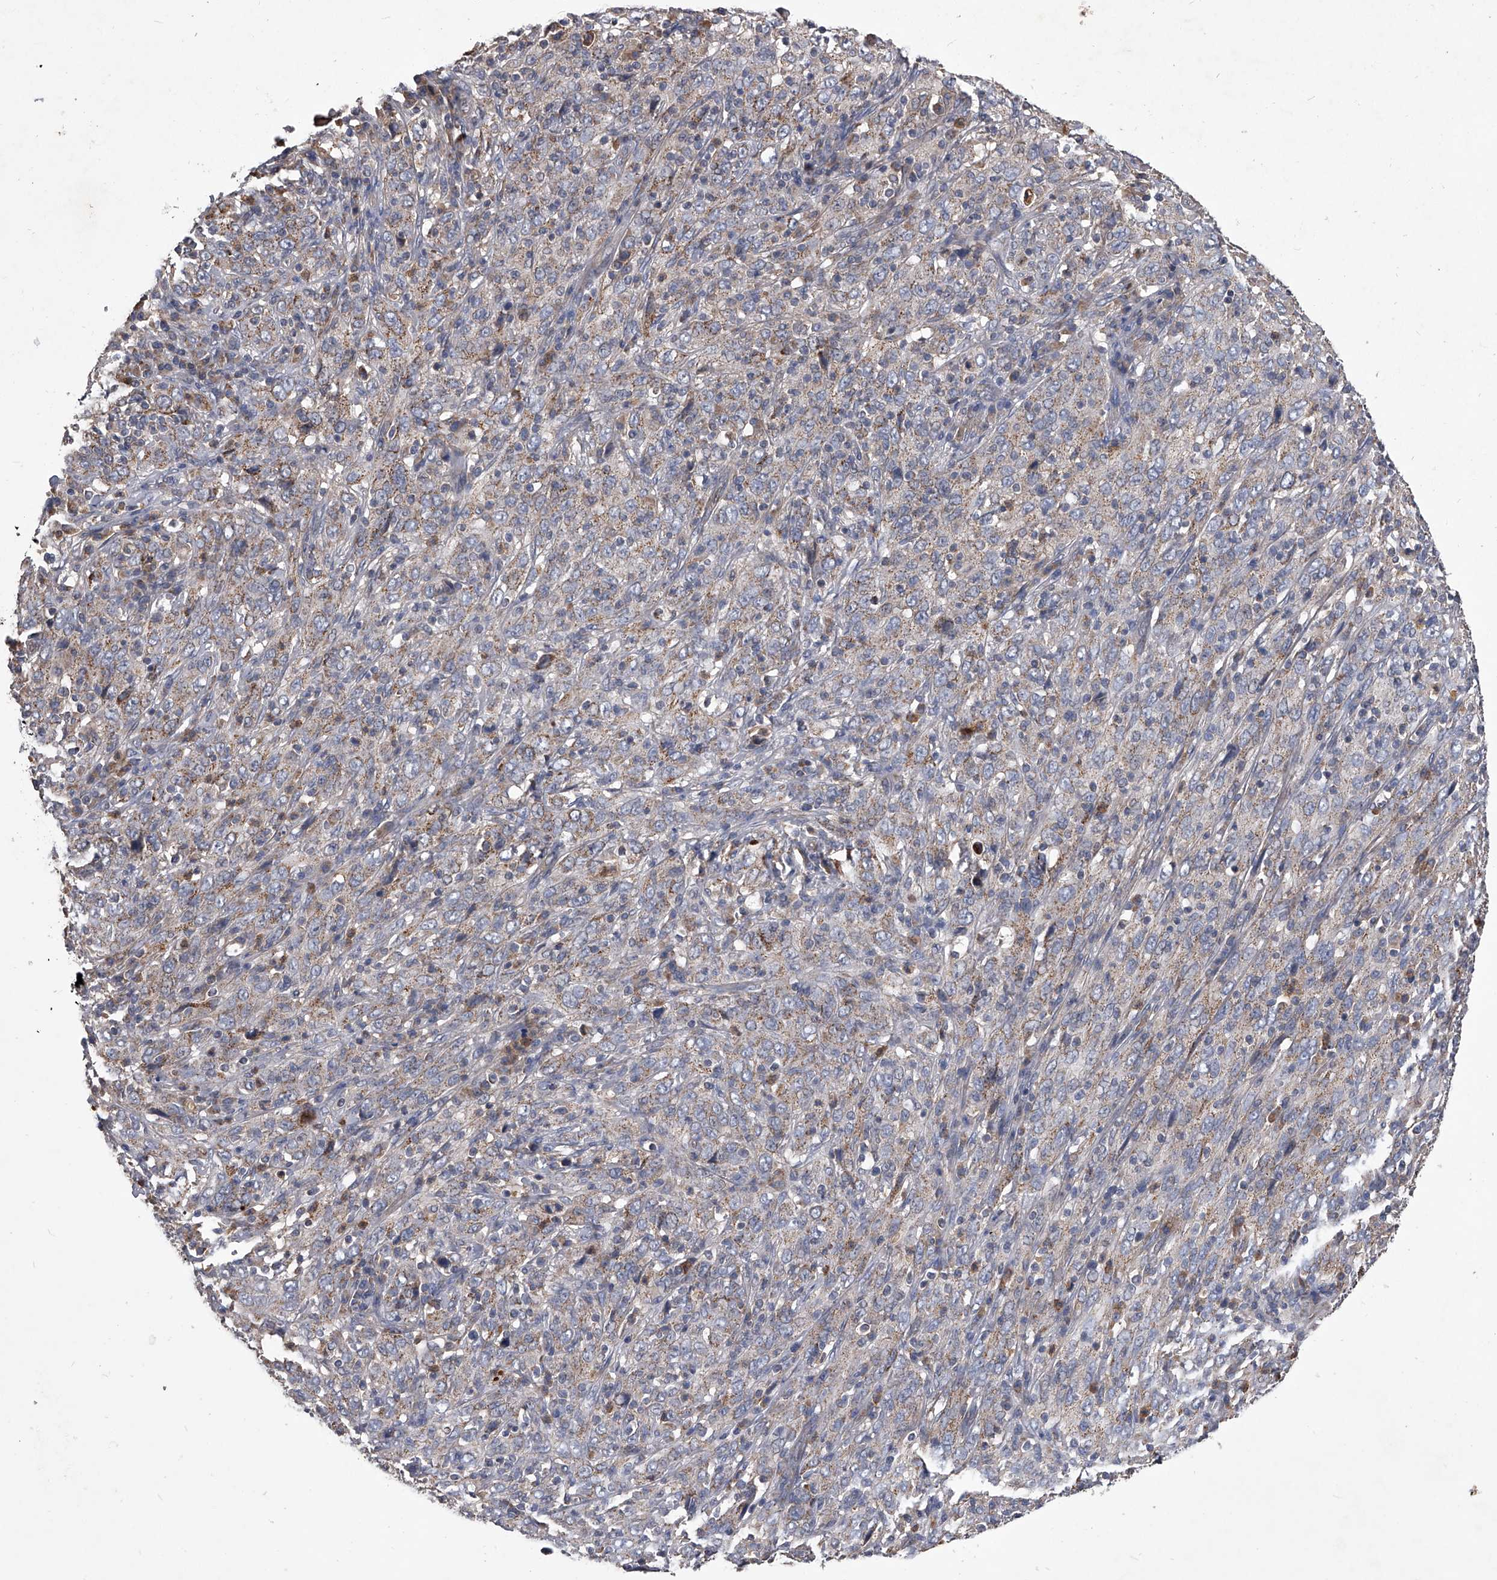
{"staining": {"intensity": "weak", "quantity": "25%-75%", "location": "cytoplasmic/membranous"}, "tissue": "cervical cancer", "cell_type": "Tumor cells", "image_type": "cancer", "snomed": [{"axis": "morphology", "description": "Squamous cell carcinoma, NOS"}, {"axis": "topography", "description": "Cervix"}], "caption": "Human cervical cancer stained for a protein (brown) shows weak cytoplasmic/membranous positive positivity in about 25%-75% of tumor cells.", "gene": "NRP1", "patient": {"sex": "female", "age": 46}}